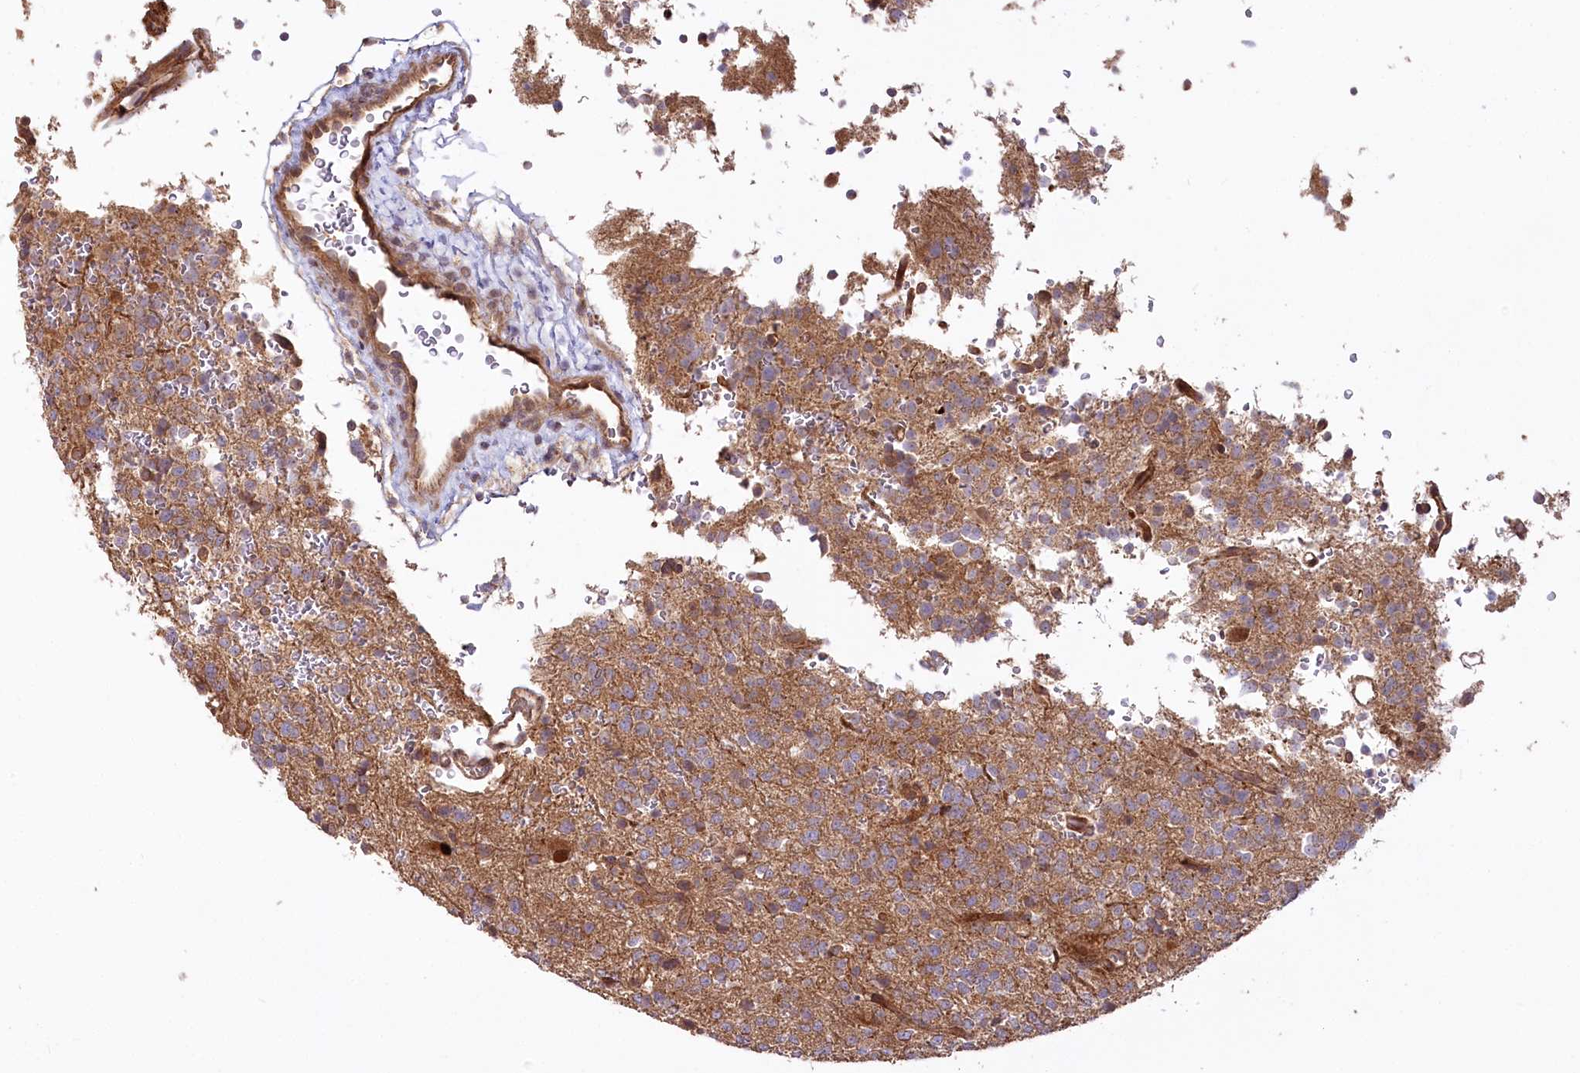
{"staining": {"intensity": "moderate", "quantity": ">75%", "location": "cytoplasmic/membranous"}, "tissue": "glioma", "cell_type": "Tumor cells", "image_type": "cancer", "snomed": [{"axis": "morphology", "description": "Glioma, malignant, High grade"}, {"axis": "topography", "description": "Brain"}], "caption": "There is medium levels of moderate cytoplasmic/membranous expression in tumor cells of malignant glioma (high-grade), as demonstrated by immunohistochemical staining (brown color).", "gene": "CEP70", "patient": {"sex": "female", "age": 62}}